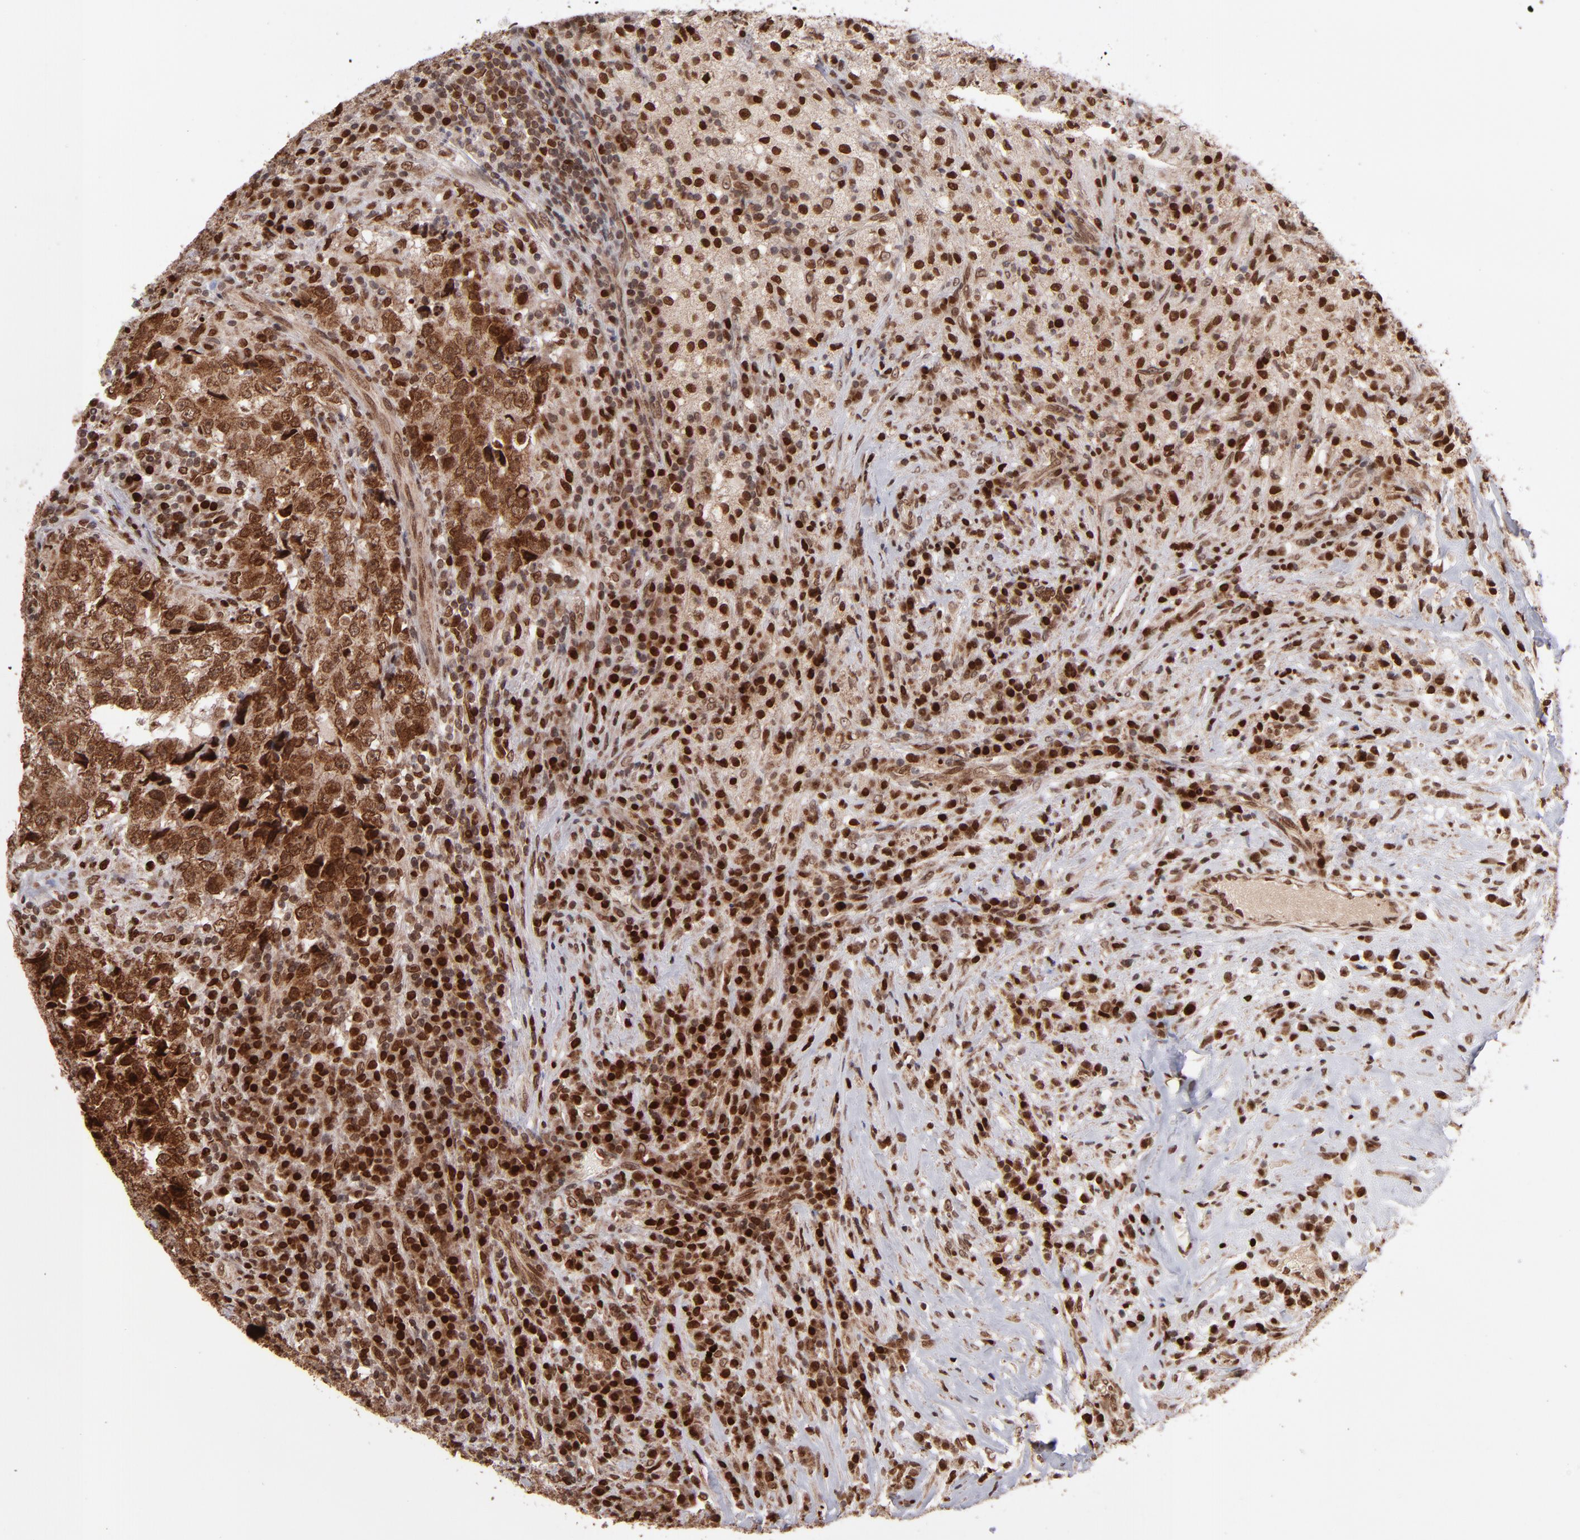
{"staining": {"intensity": "strong", "quantity": ">75%", "location": "cytoplasmic/membranous,nuclear"}, "tissue": "testis cancer", "cell_type": "Tumor cells", "image_type": "cancer", "snomed": [{"axis": "morphology", "description": "Necrosis, NOS"}, {"axis": "morphology", "description": "Carcinoma, Embryonal, NOS"}, {"axis": "topography", "description": "Testis"}], "caption": "There is high levels of strong cytoplasmic/membranous and nuclear positivity in tumor cells of testis cancer, as demonstrated by immunohistochemical staining (brown color).", "gene": "TOP1MT", "patient": {"sex": "male", "age": 19}}